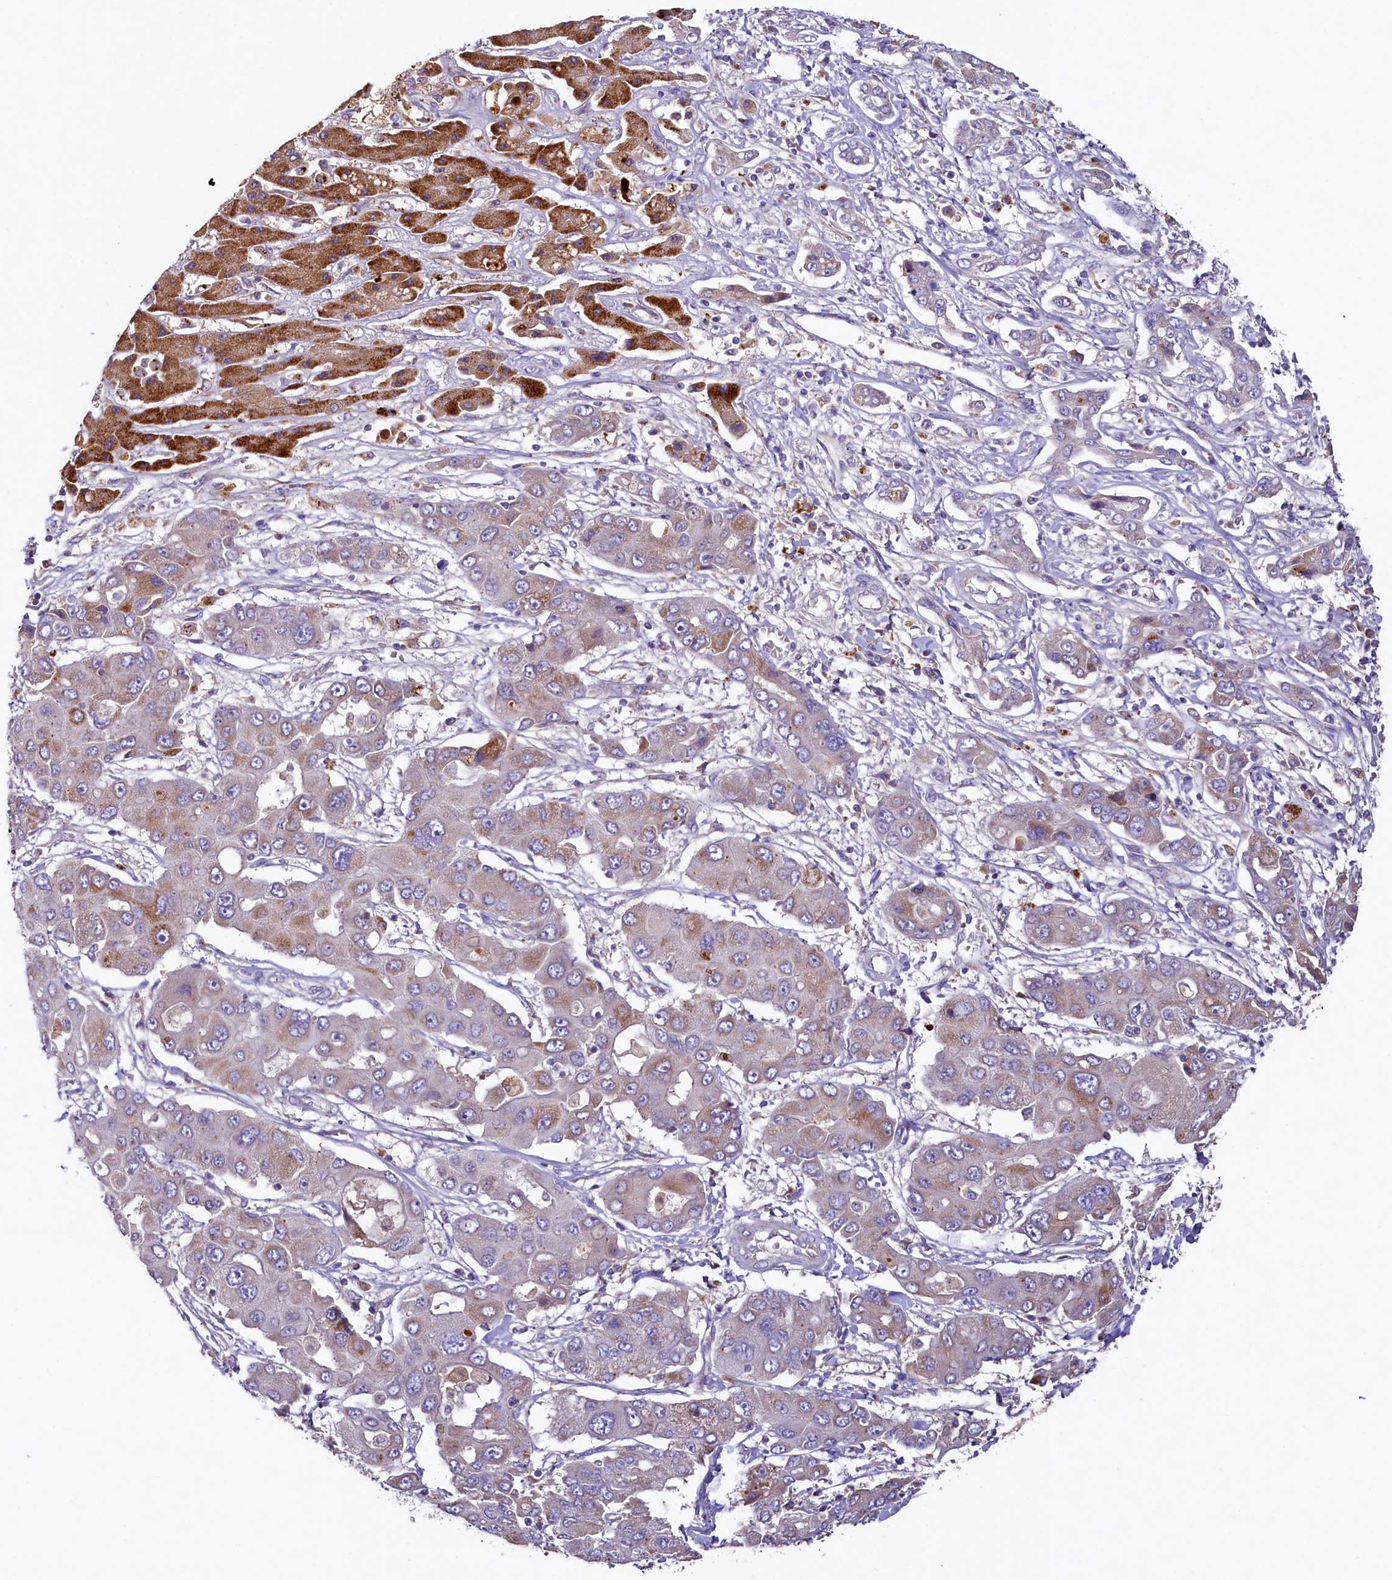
{"staining": {"intensity": "moderate", "quantity": "<25%", "location": "cytoplasmic/membranous"}, "tissue": "liver cancer", "cell_type": "Tumor cells", "image_type": "cancer", "snomed": [{"axis": "morphology", "description": "Cholangiocarcinoma"}, {"axis": "topography", "description": "Liver"}], "caption": "A low amount of moderate cytoplasmic/membranous staining is identified in approximately <25% of tumor cells in liver cancer (cholangiocarcinoma) tissue.", "gene": "PMPCB", "patient": {"sex": "male", "age": 67}}